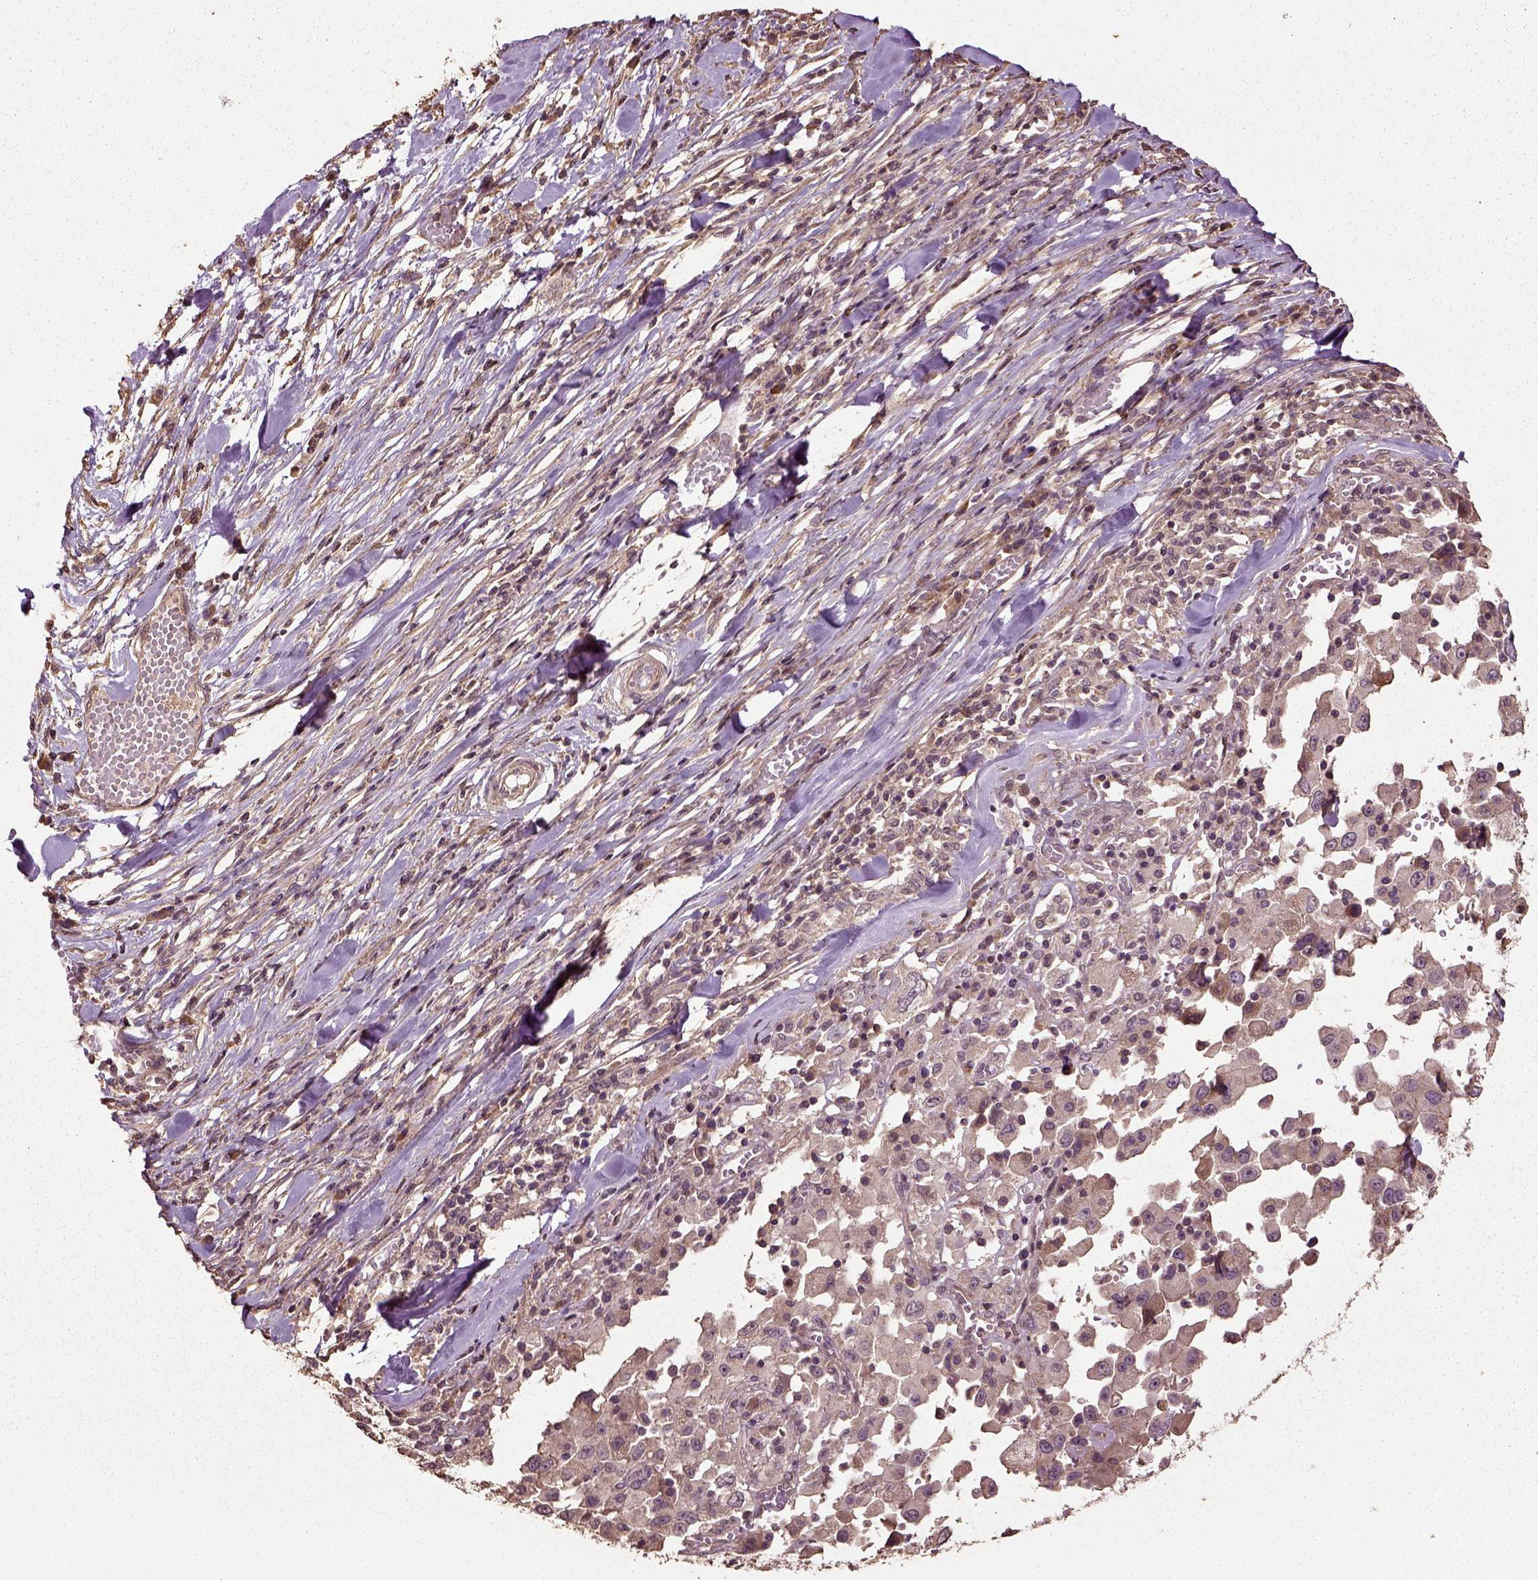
{"staining": {"intensity": "weak", "quantity": ">75%", "location": "cytoplasmic/membranous"}, "tissue": "melanoma", "cell_type": "Tumor cells", "image_type": "cancer", "snomed": [{"axis": "morphology", "description": "Malignant melanoma, Metastatic site"}, {"axis": "topography", "description": "Lymph node"}], "caption": "Malignant melanoma (metastatic site) was stained to show a protein in brown. There is low levels of weak cytoplasmic/membranous expression in about >75% of tumor cells. The staining is performed using DAB brown chromogen to label protein expression. The nuclei are counter-stained blue using hematoxylin.", "gene": "ERV3-1", "patient": {"sex": "male", "age": 50}}